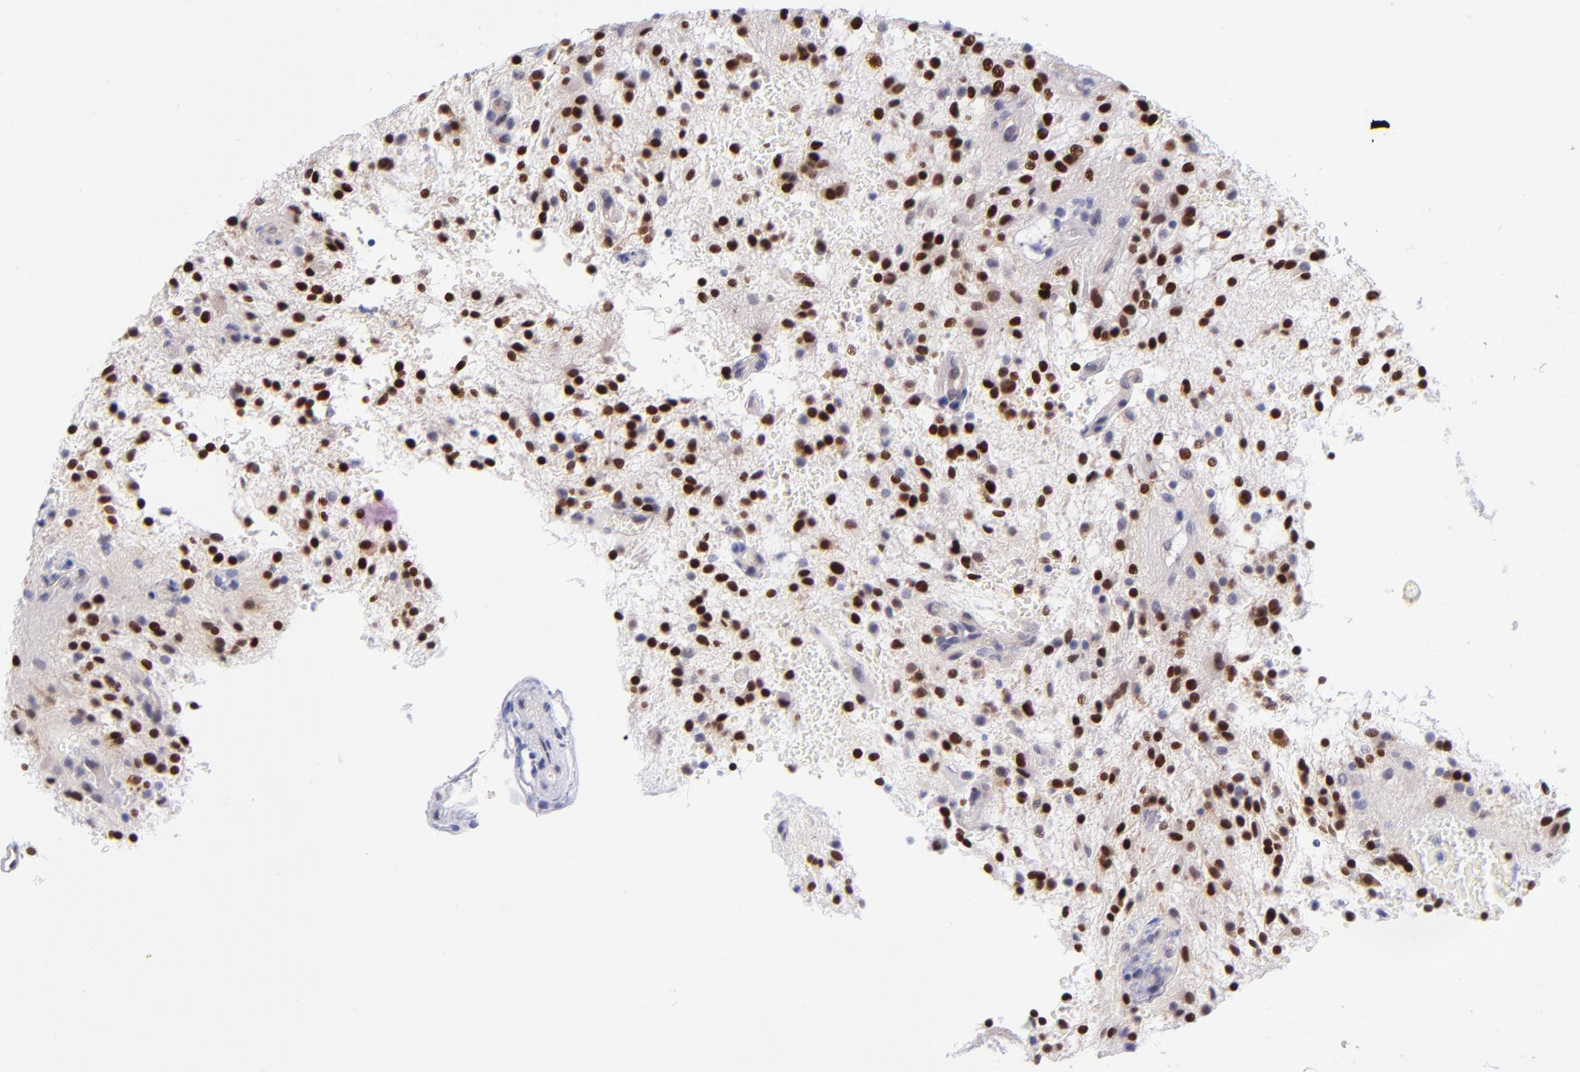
{"staining": {"intensity": "strong", "quantity": ">75%", "location": "nuclear"}, "tissue": "glioma", "cell_type": "Tumor cells", "image_type": "cancer", "snomed": [{"axis": "morphology", "description": "Glioma, malignant, NOS"}, {"axis": "topography", "description": "Cerebellum"}], "caption": "Malignant glioma stained with a brown dye exhibits strong nuclear positive expression in approximately >75% of tumor cells.", "gene": "SOX6", "patient": {"sex": "female", "age": 10}}